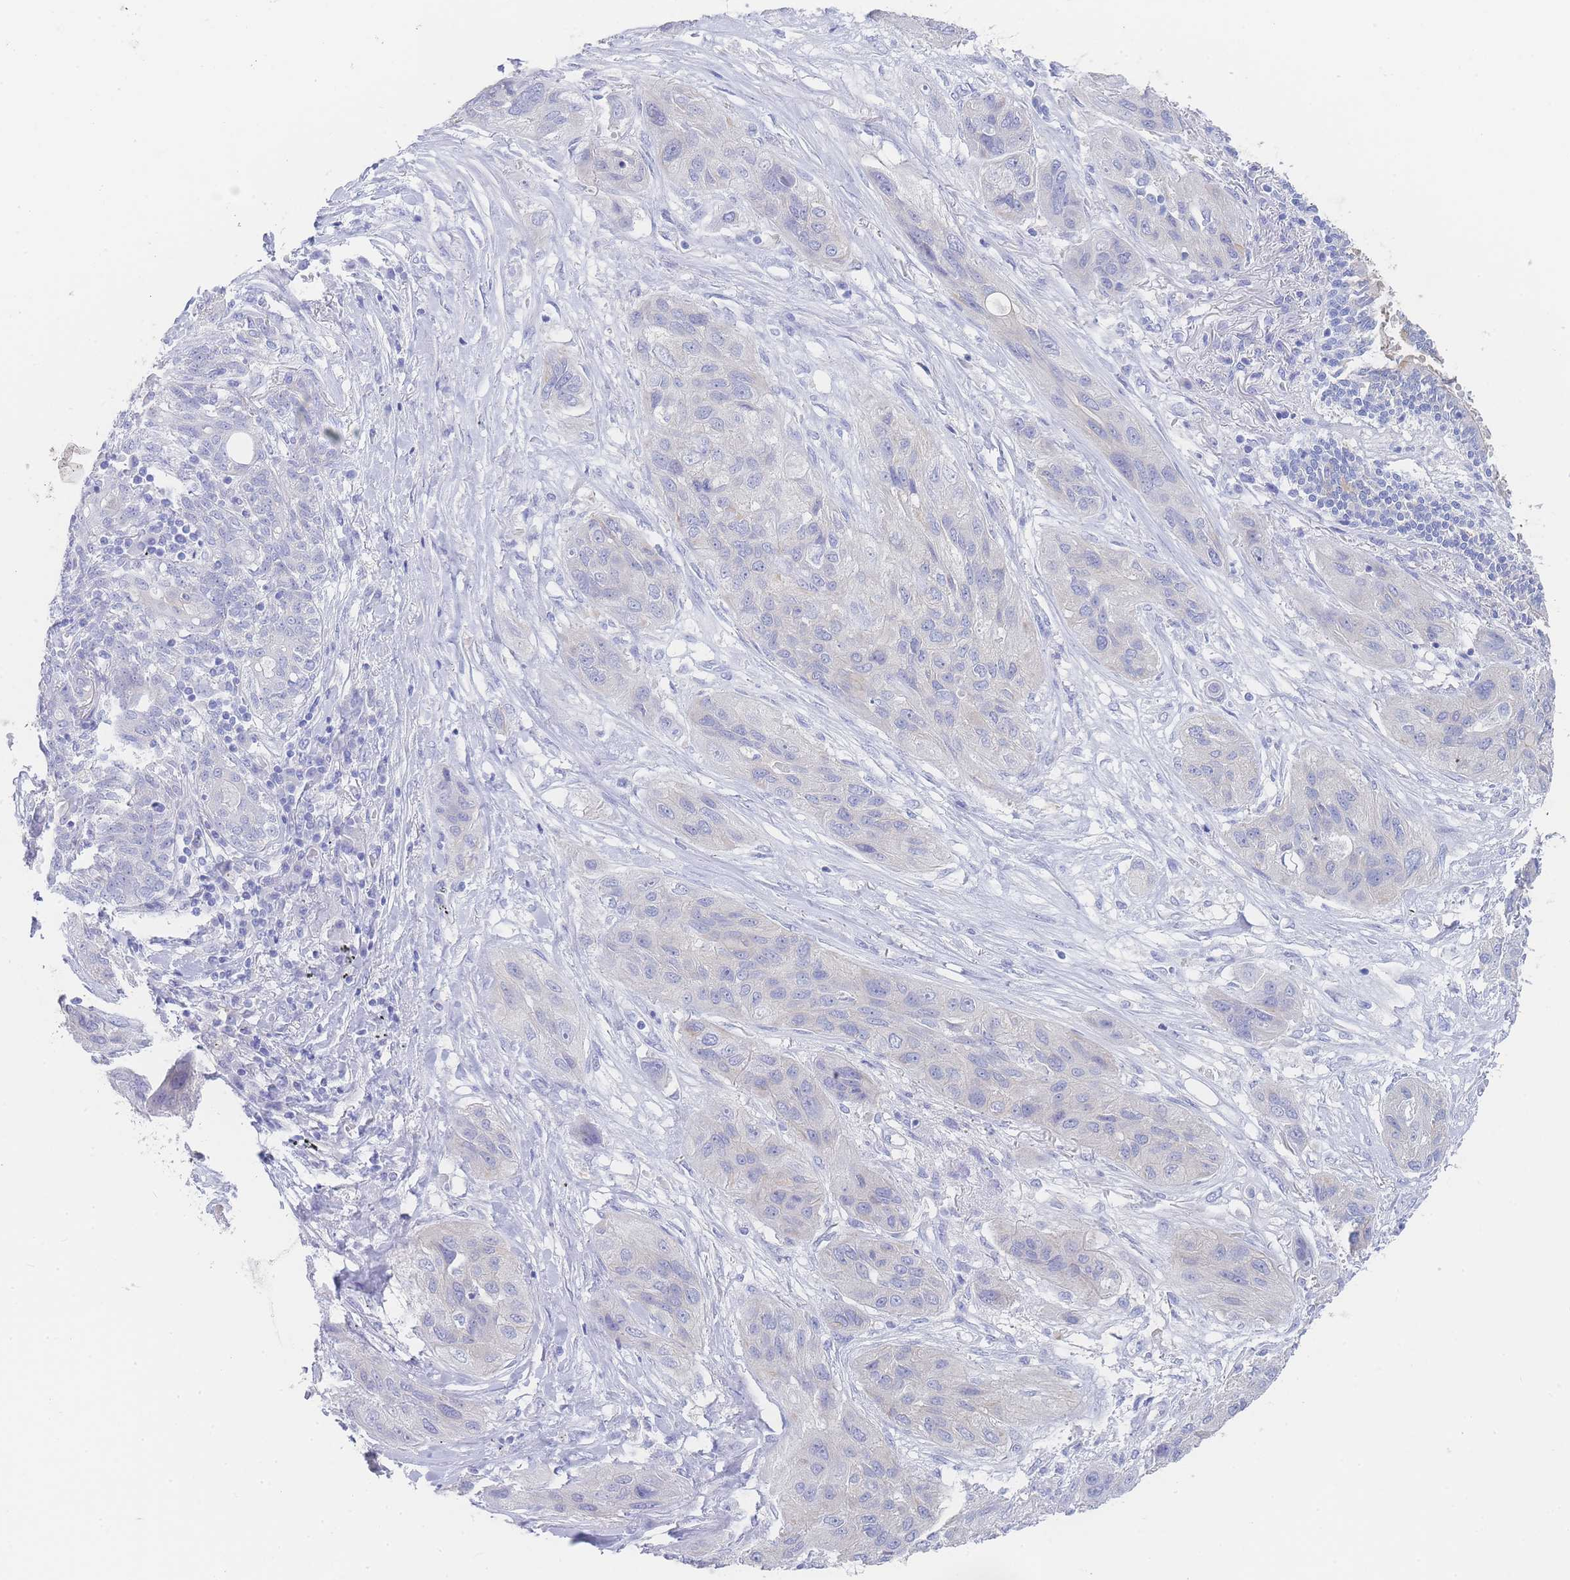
{"staining": {"intensity": "negative", "quantity": "none", "location": "none"}, "tissue": "lung cancer", "cell_type": "Tumor cells", "image_type": "cancer", "snomed": [{"axis": "morphology", "description": "Squamous cell carcinoma, NOS"}, {"axis": "topography", "description": "Lung"}], "caption": "Lung cancer (squamous cell carcinoma) was stained to show a protein in brown. There is no significant expression in tumor cells.", "gene": "LZTFL1", "patient": {"sex": "female", "age": 70}}